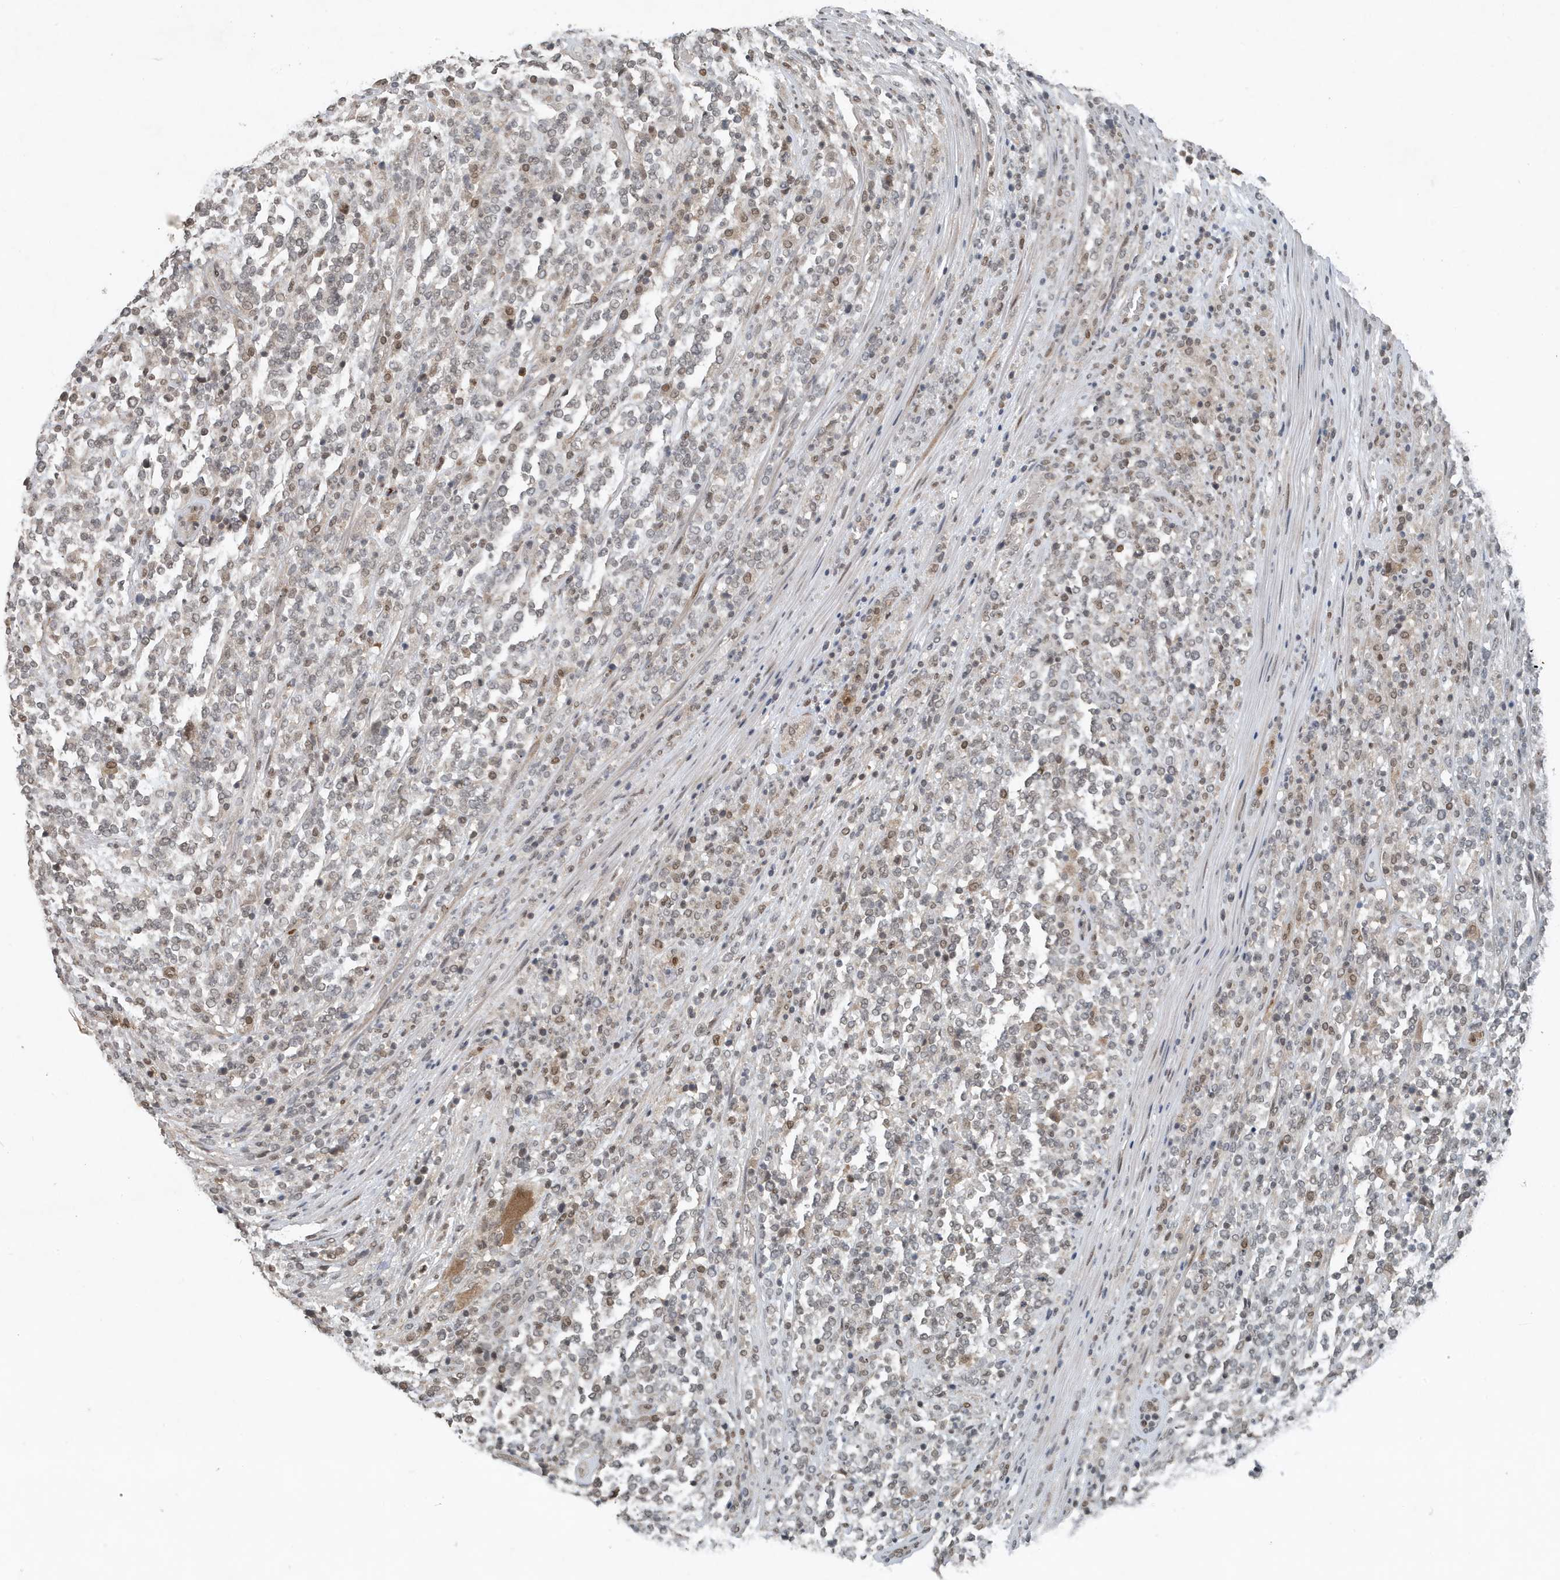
{"staining": {"intensity": "weak", "quantity": "25%-75%", "location": "nuclear"}, "tissue": "lymphoma", "cell_type": "Tumor cells", "image_type": "cancer", "snomed": [{"axis": "morphology", "description": "Malignant lymphoma, non-Hodgkin's type, High grade"}, {"axis": "topography", "description": "Soft tissue"}], "caption": "High-grade malignant lymphoma, non-Hodgkin's type tissue shows weak nuclear expression in about 25%-75% of tumor cells, visualized by immunohistochemistry. The protein is stained brown, and the nuclei are stained in blue (DAB IHC with brightfield microscopy, high magnification).", "gene": "HSPA1A", "patient": {"sex": "male", "age": 18}}